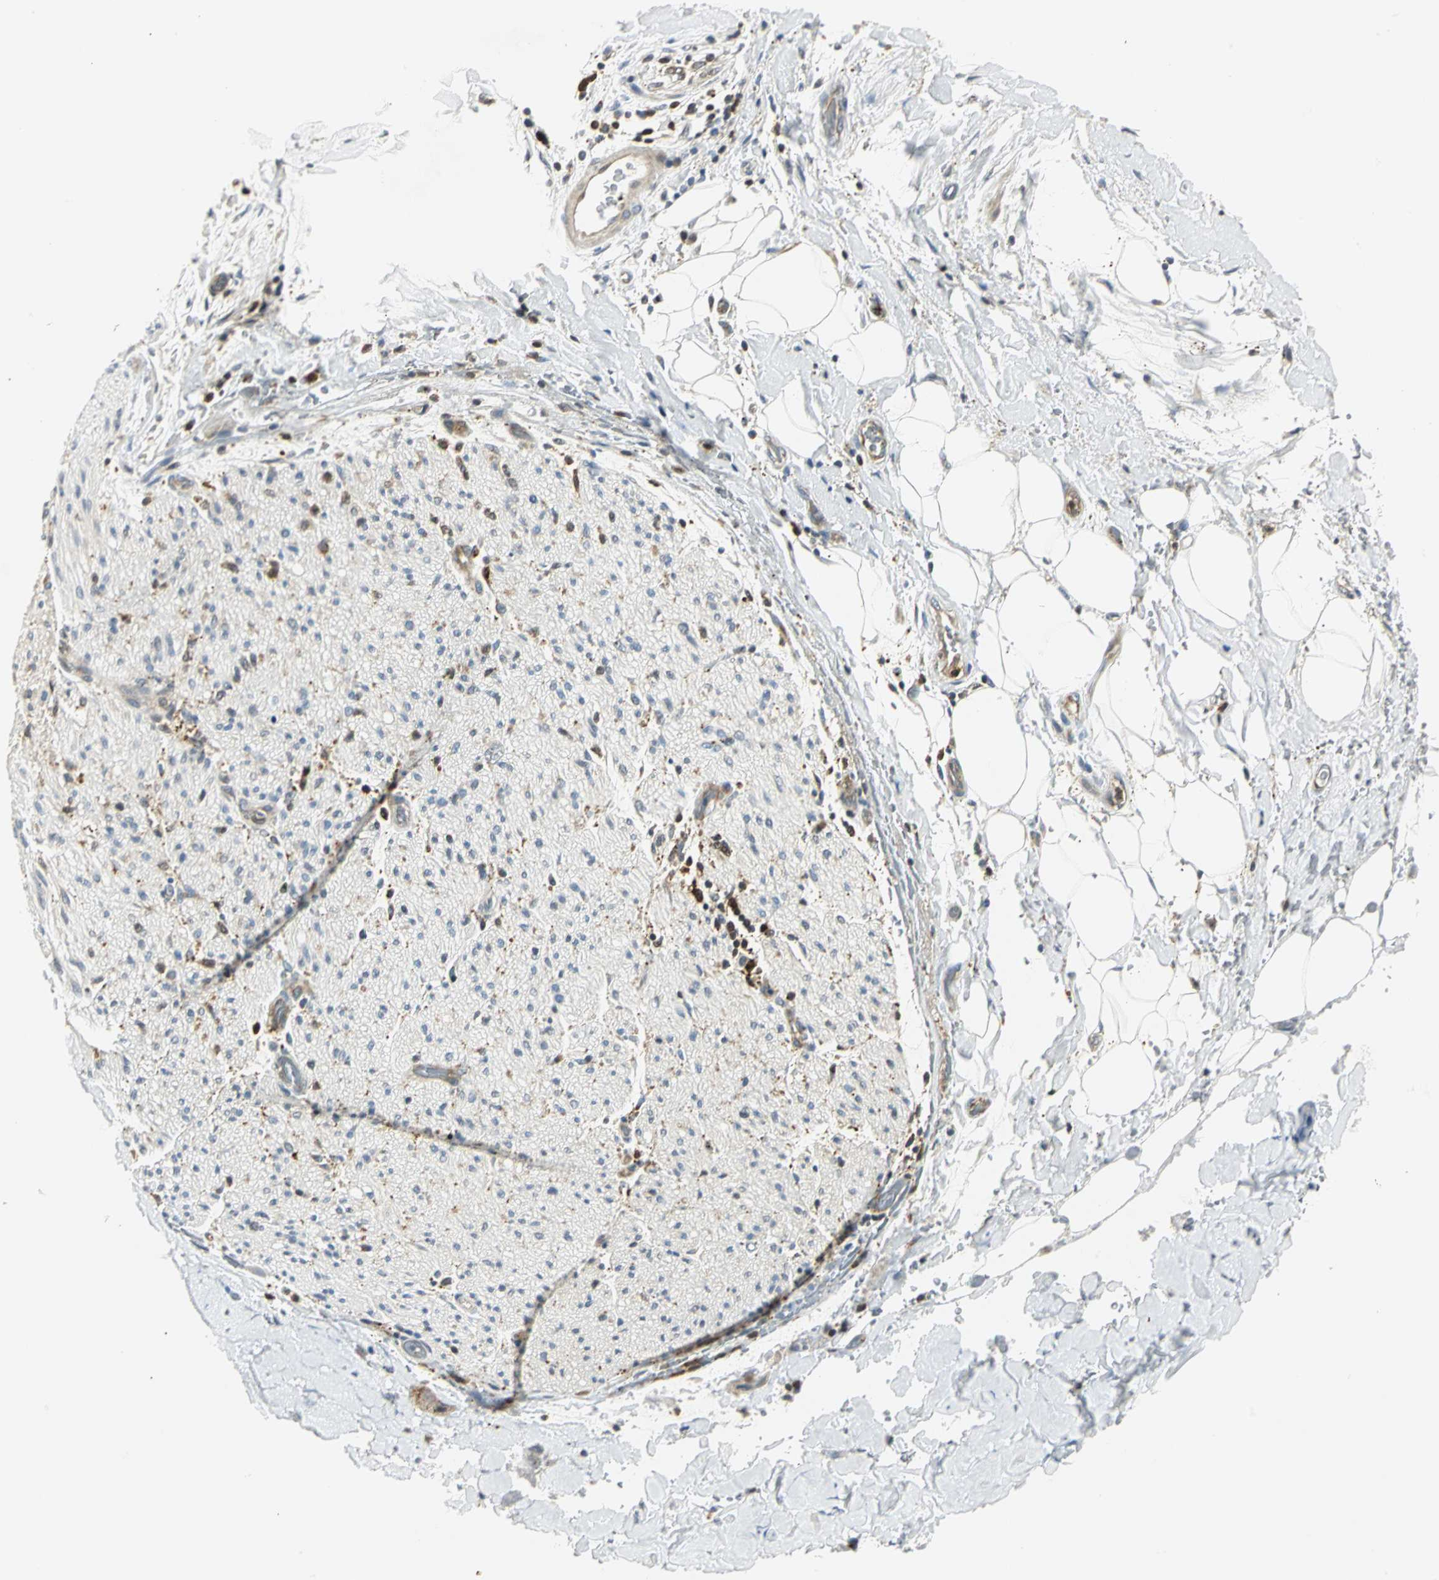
{"staining": {"intensity": "negative", "quantity": "none", "location": "none"}, "tissue": "adipose tissue", "cell_type": "Adipocytes", "image_type": "normal", "snomed": [{"axis": "morphology", "description": "Normal tissue, NOS"}, {"axis": "morphology", "description": "Cholangiocarcinoma"}, {"axis": "topography", "description": "Liver"}, {"axis": "topography", "description": "Peripheral nerve tissue"}], "caption": "High power microscopy photomicrograph of an immunohistochemistry micrograph of normal adipose tissue, revealing no significant staining in adipocytes. Nuclei are stained in blue.", "gene": "USP40", "patient": {"sex": "male", "age": 50}}